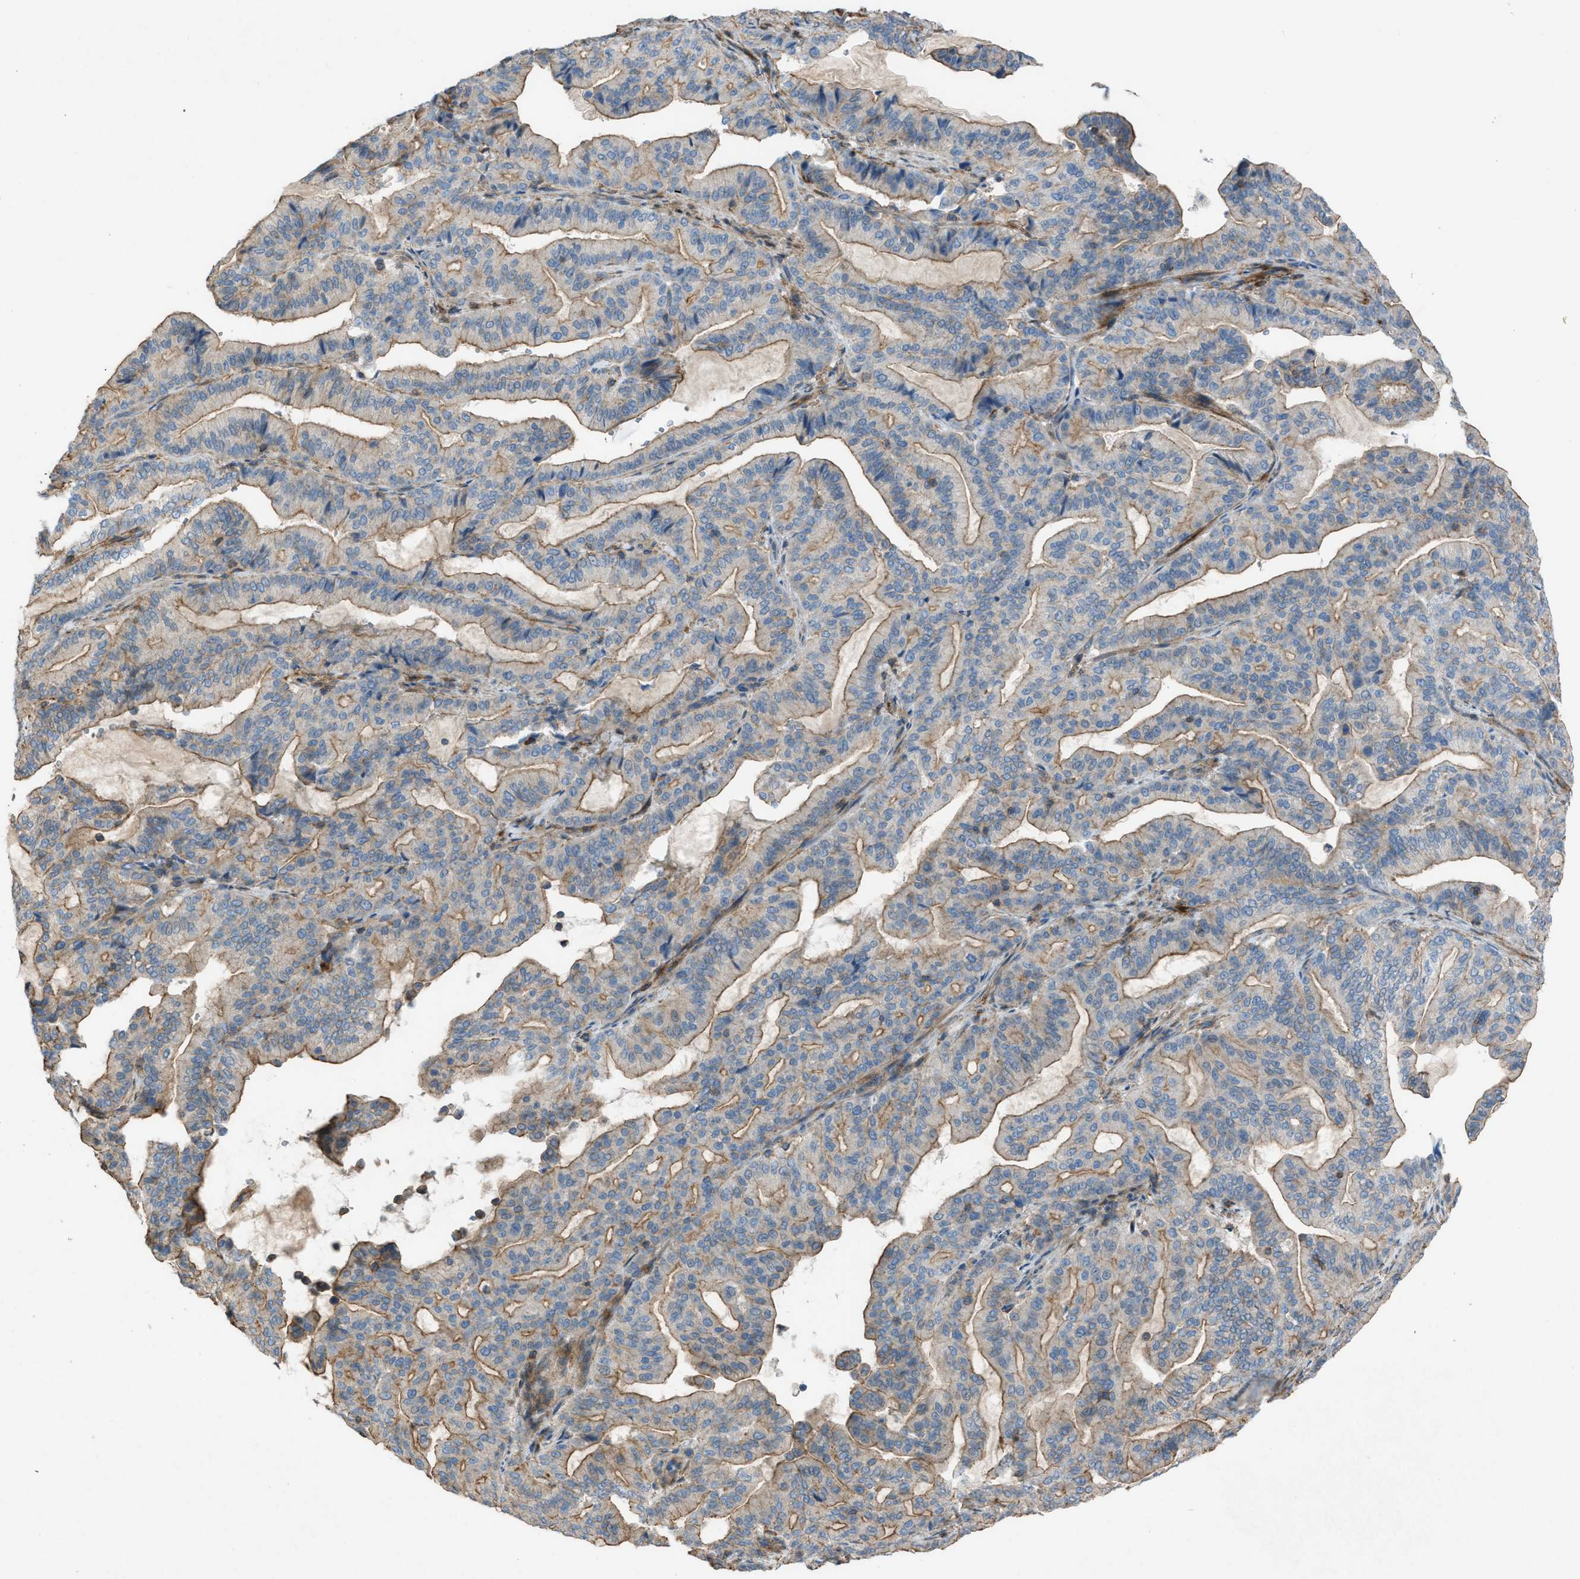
{"staining": {"intensity": "moderate", "quantity": ">75%", "location": "cytoplasmic/membranous"}, "tissue": "pancreatic cancer", "cell_type": "Tumor cells", "image_type": "cancer", "snomed": [{"axis": "morphology", "description": "Adenocarcinoma, NOS"}, {"axis": "topography", "description": "Pancreas"}], "caption": "Human pancreatic adenocarcinoma stained with a protein marker demonstrates moderate staining in tumor cells.", "gene": "NCK2", "patient": {"sex": "male", "age": 63}}